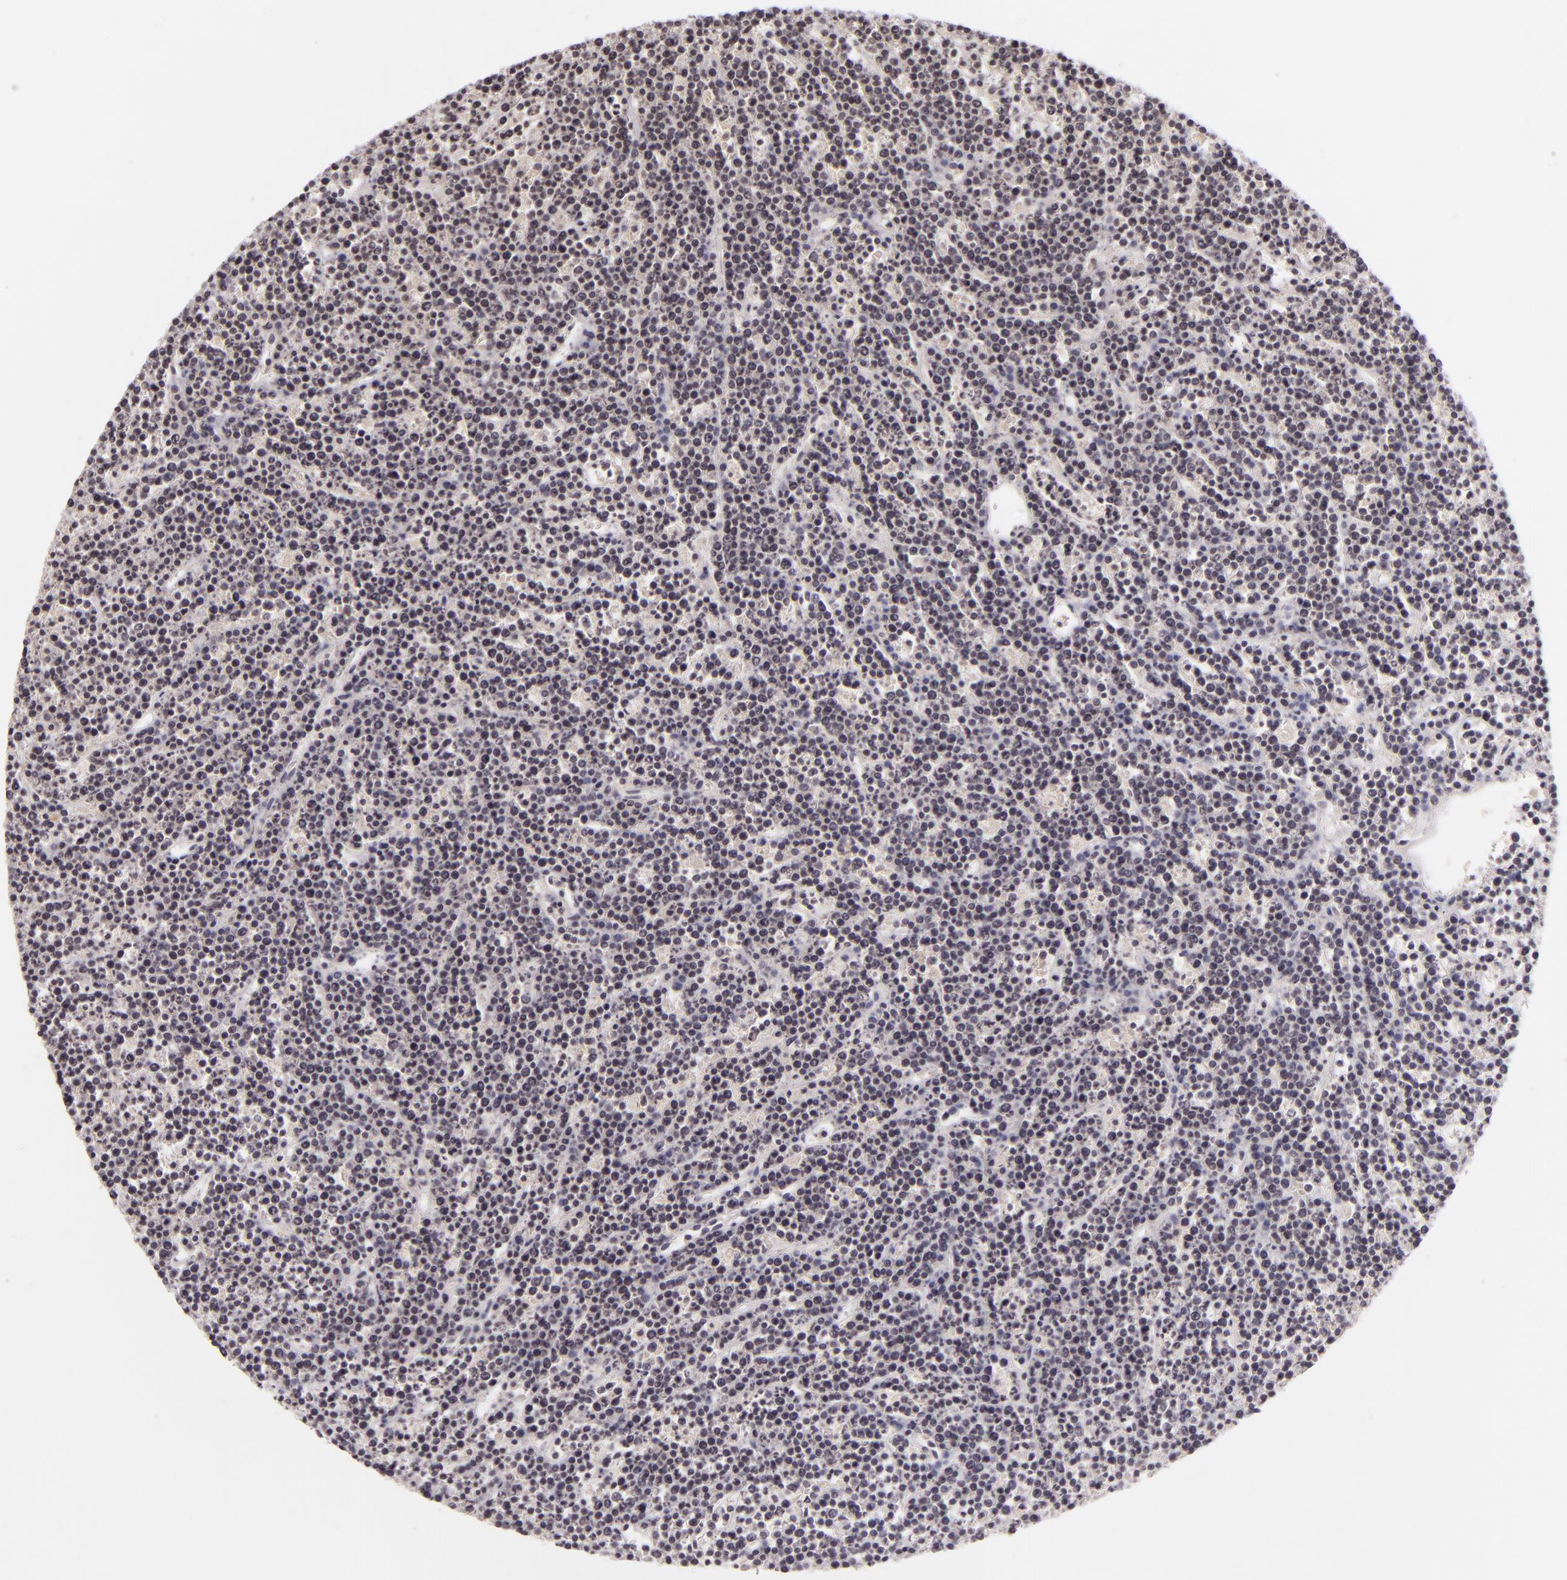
{"staining": {"intensity": "weak", "quantity": "<25%", "location": "cytoplasmic/membranous"}, "tissue": "lymphoma", "cell_type": "Tumor cells", "image_type": "cancer", "snomed": [{"axis": "morphology", "description": "Malignant lymphoma, non-Hodgkin's type, High grade"}, {"axis": "topography", "description": "Ovary"}], "caption": "This micrograph is of malignant lymphoma, non-Hodgkin's type (high-grade) stained with immunohistochemistry to label a protein in brown with the nuclei are counter-stained blue. There is no positivity in tumor cells.", "gene": "CASP8", "patient": {"sex": "female", "age": 56}}